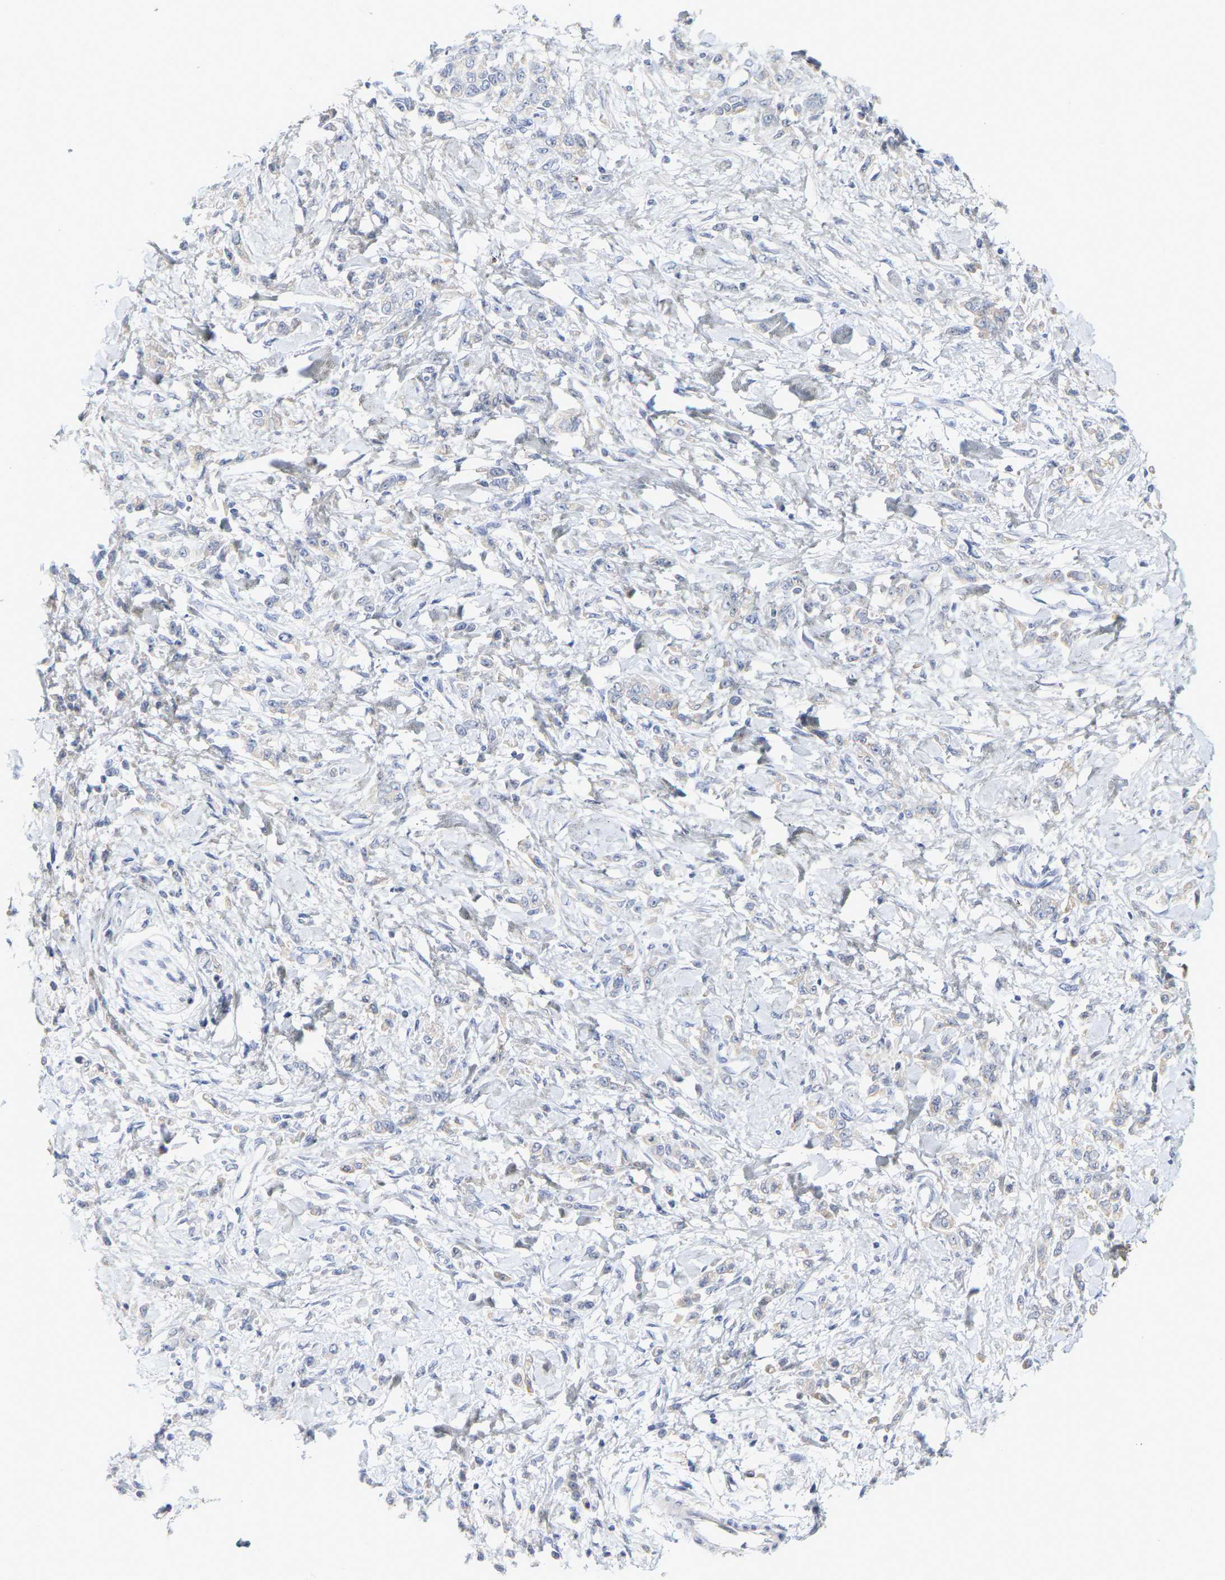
{"staining": {"intensity": "negative", "quantity": "none", "location": "none"}, "tissue": "stomach cancer", "cell_type": "Tumor cells", "image_type": "cancer", "snomed": [{"axis": "morphology", "description": "Normal tissue, NOS"}, {"axis": "morphology", "description": "Adenocarcinoma, NOS"}, {"axis": "topography", "description": "Stomach"}], "caption": "The immunohistochemistry (IHC) histopathology image has no significant expression in tumor cells of stomach adenocarcinoma tissue. Brightfield microscopy of immunohistochemistry stained with DAB (3,3'-diaminobenzidine) (brown) and hematoxylin (blue), captured at high magnification.", "gene": "KRT76", "patient": {"sex": "male", "age": 82}}